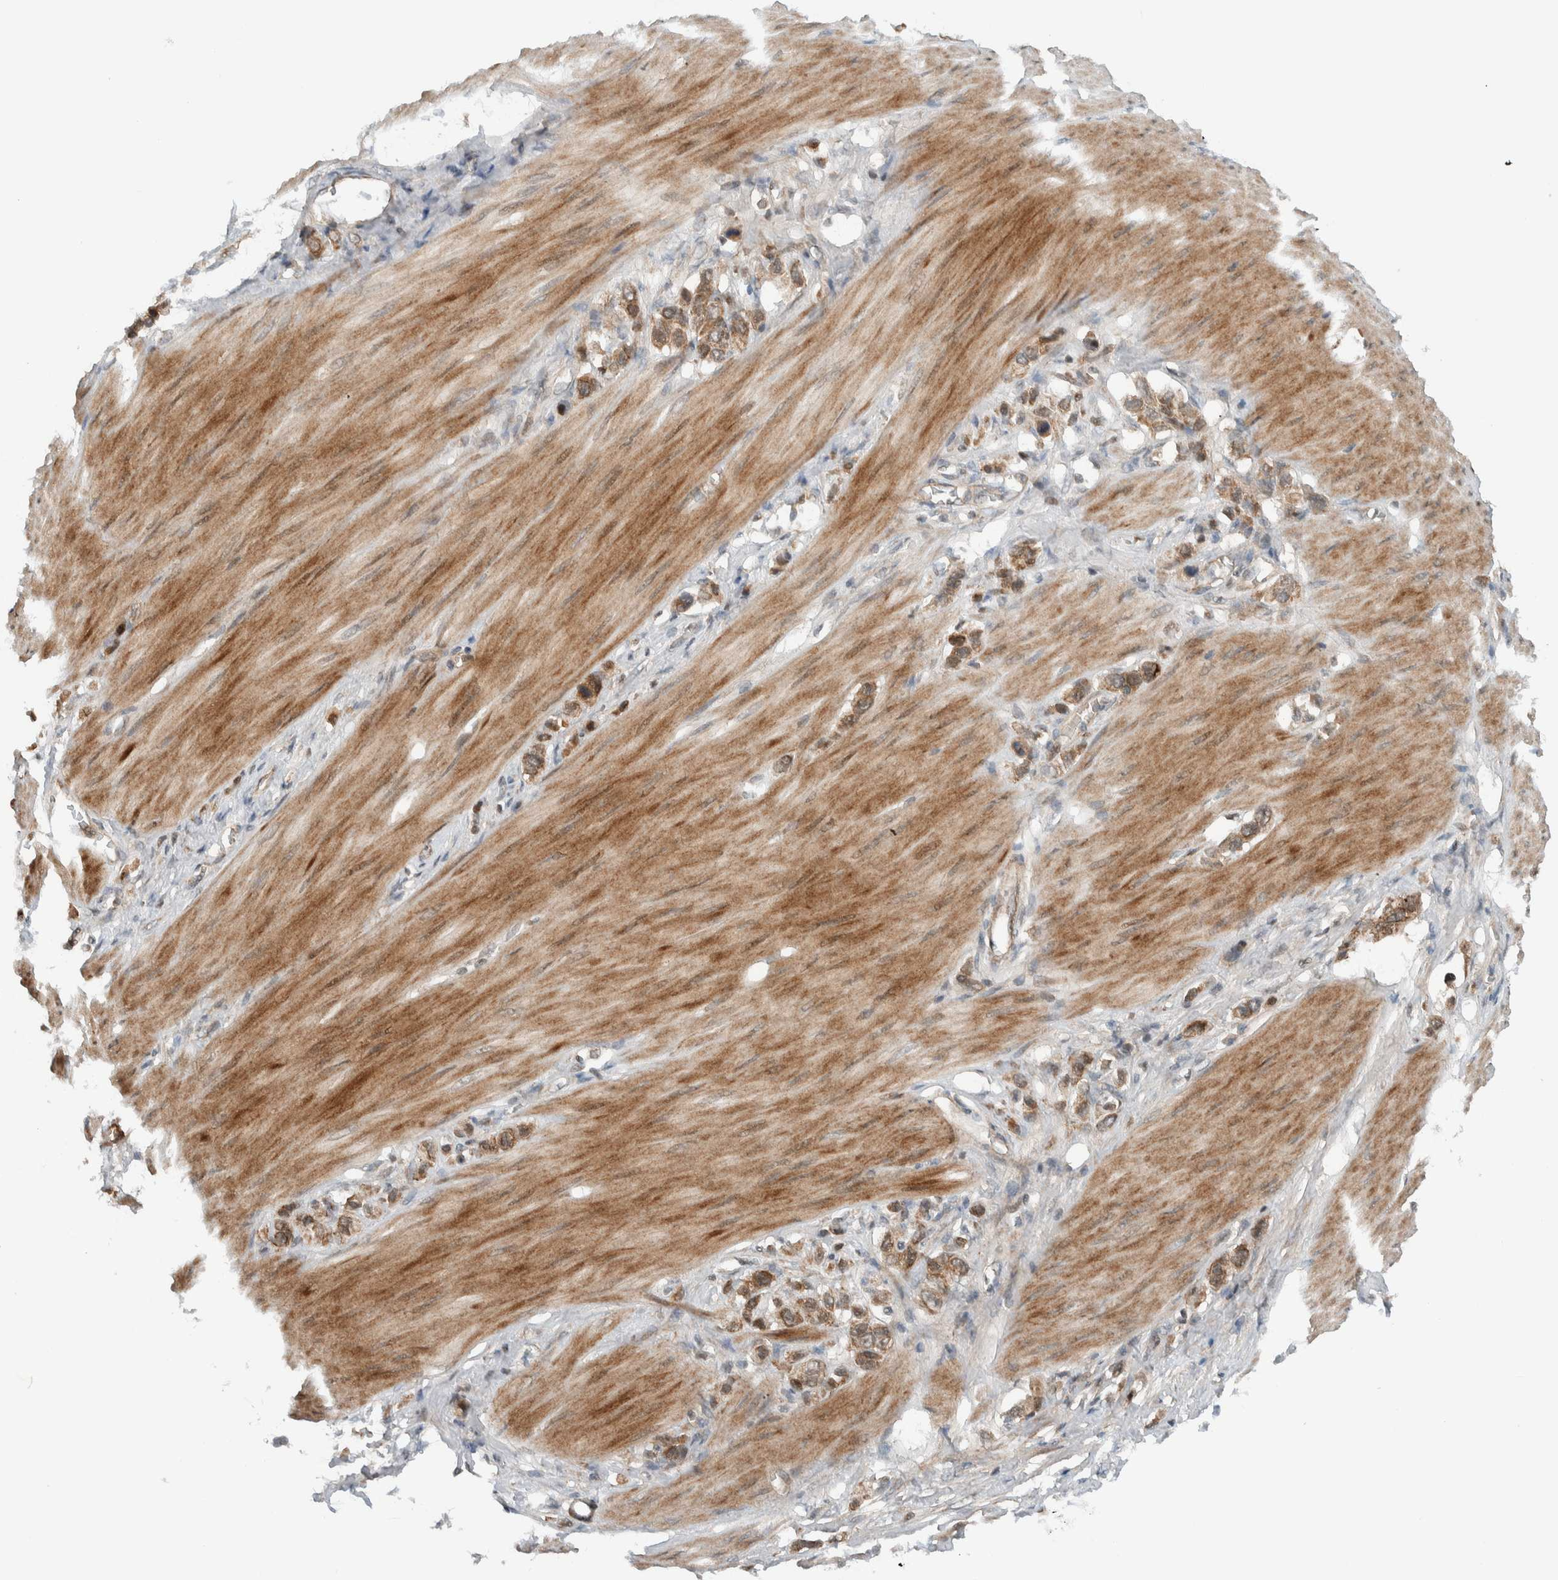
{"staining": {"intensity": "moderate", "quantity": ">75%", "location": "cytoplasmic/membranous"}, "tissue": "stomach cancer", "cell_type": "Tumor cells", "image_type": "cancer", "snomed": [{"axis": "morphology", "description": "Adenocarcinoma, NOS"}, {"axis": "topography", "description": "Stomach"}], "caption": "DAB immunohistochemical staining of human stomach adenocarcinoma displays moderate cytoplasmic/membranous protein expression in approximately >75% of tumor cells.", "gene": "KLHL6", "patient": {"sex": "female", "age": 65}}